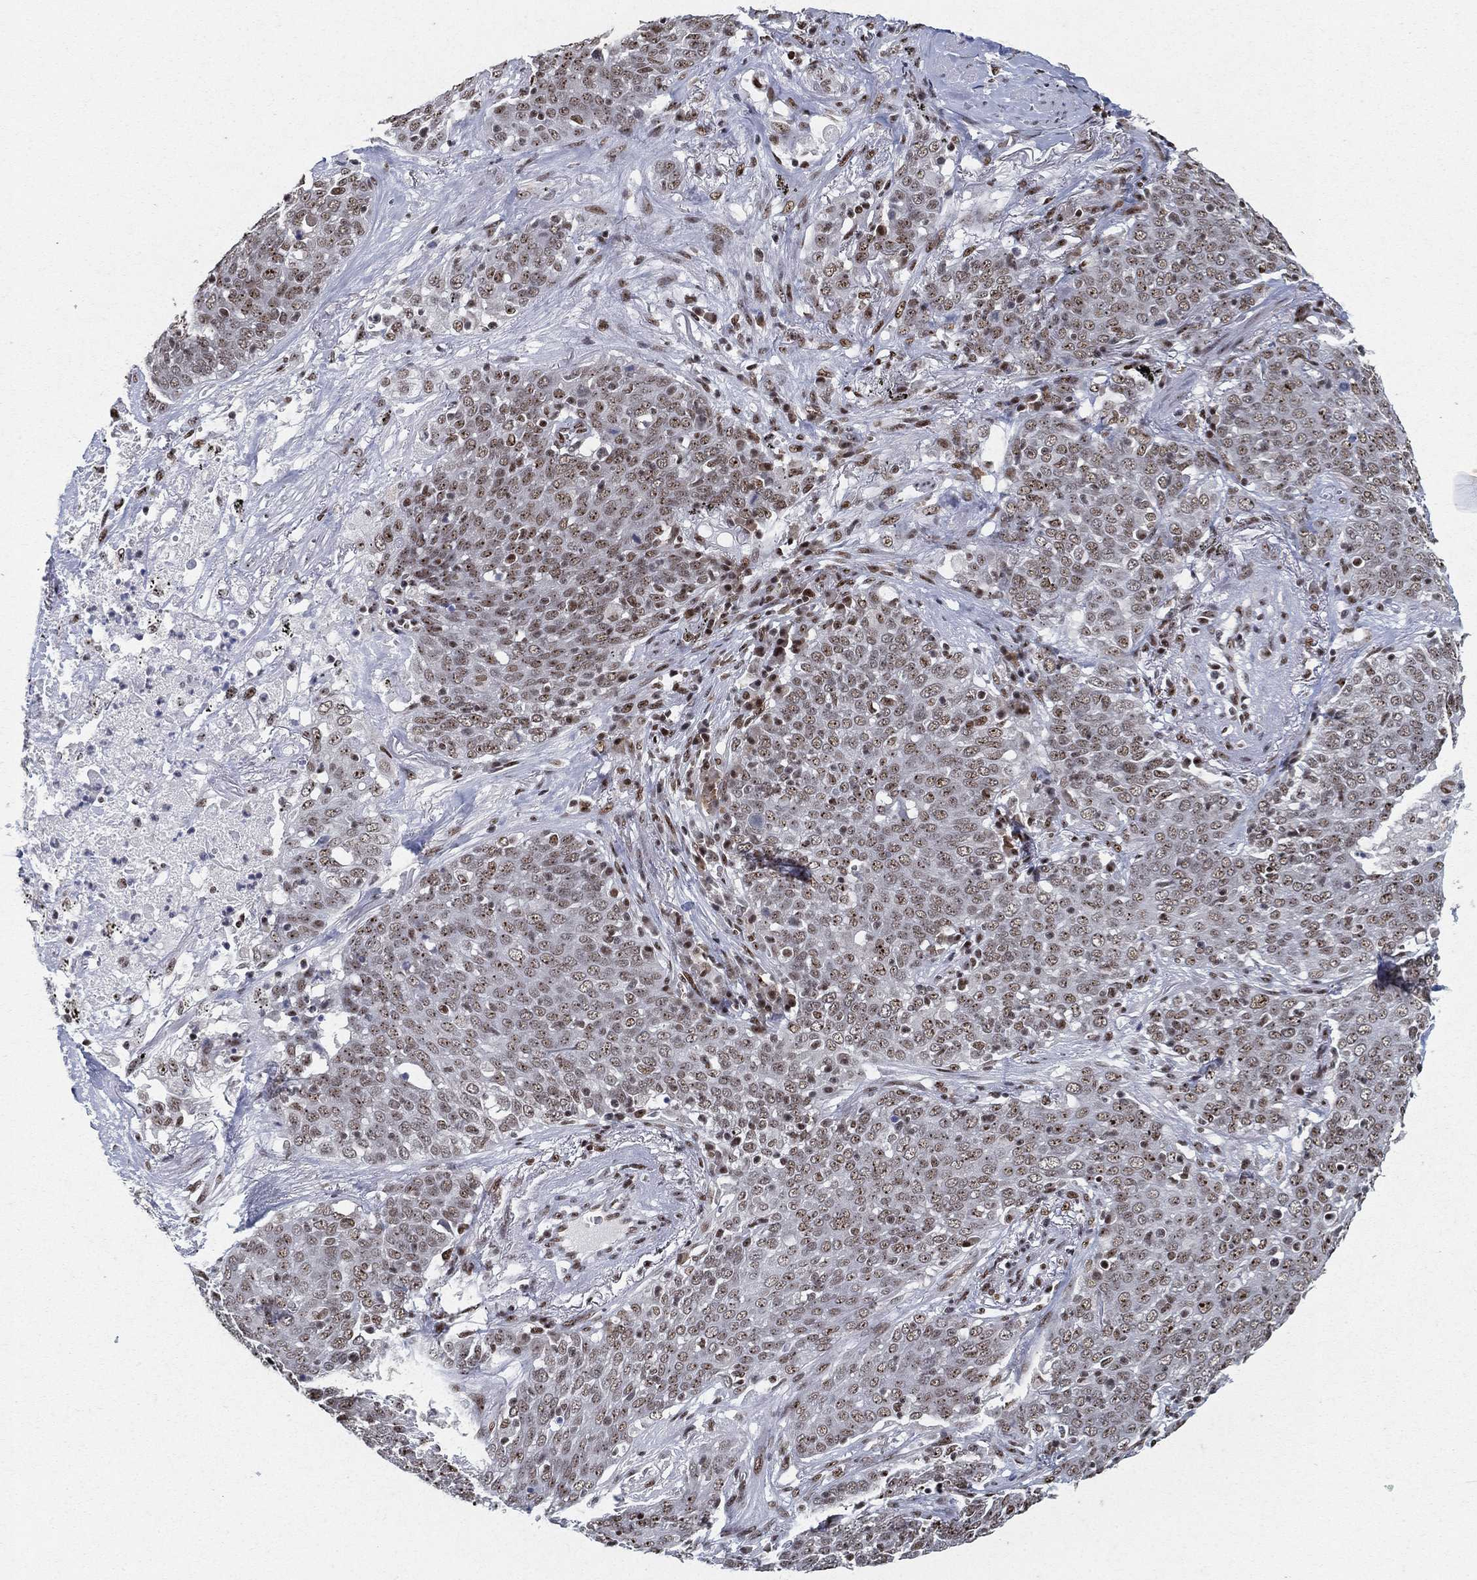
{"staining": {"intensity": "weak", "quantity": "25%-75%", "location": "nuclear"}, "tissue": "lung cancer", "cell_type": "Tumor cells", "image_type": "cancer", "snomed": [{"axis": "morphology", "description": "Squamous cell carcinoma, NOS"}, {"axis": "topography", "description": "Lung"}], "caption": "DAB immunohistochemical staining of human squamous cell carcinoma (lung) reveals weak nuclear protein expression in approximately 25%-75% of tumor cells.", "gene": "DDX27", "patient": {"sex": "male", "age": 82}}